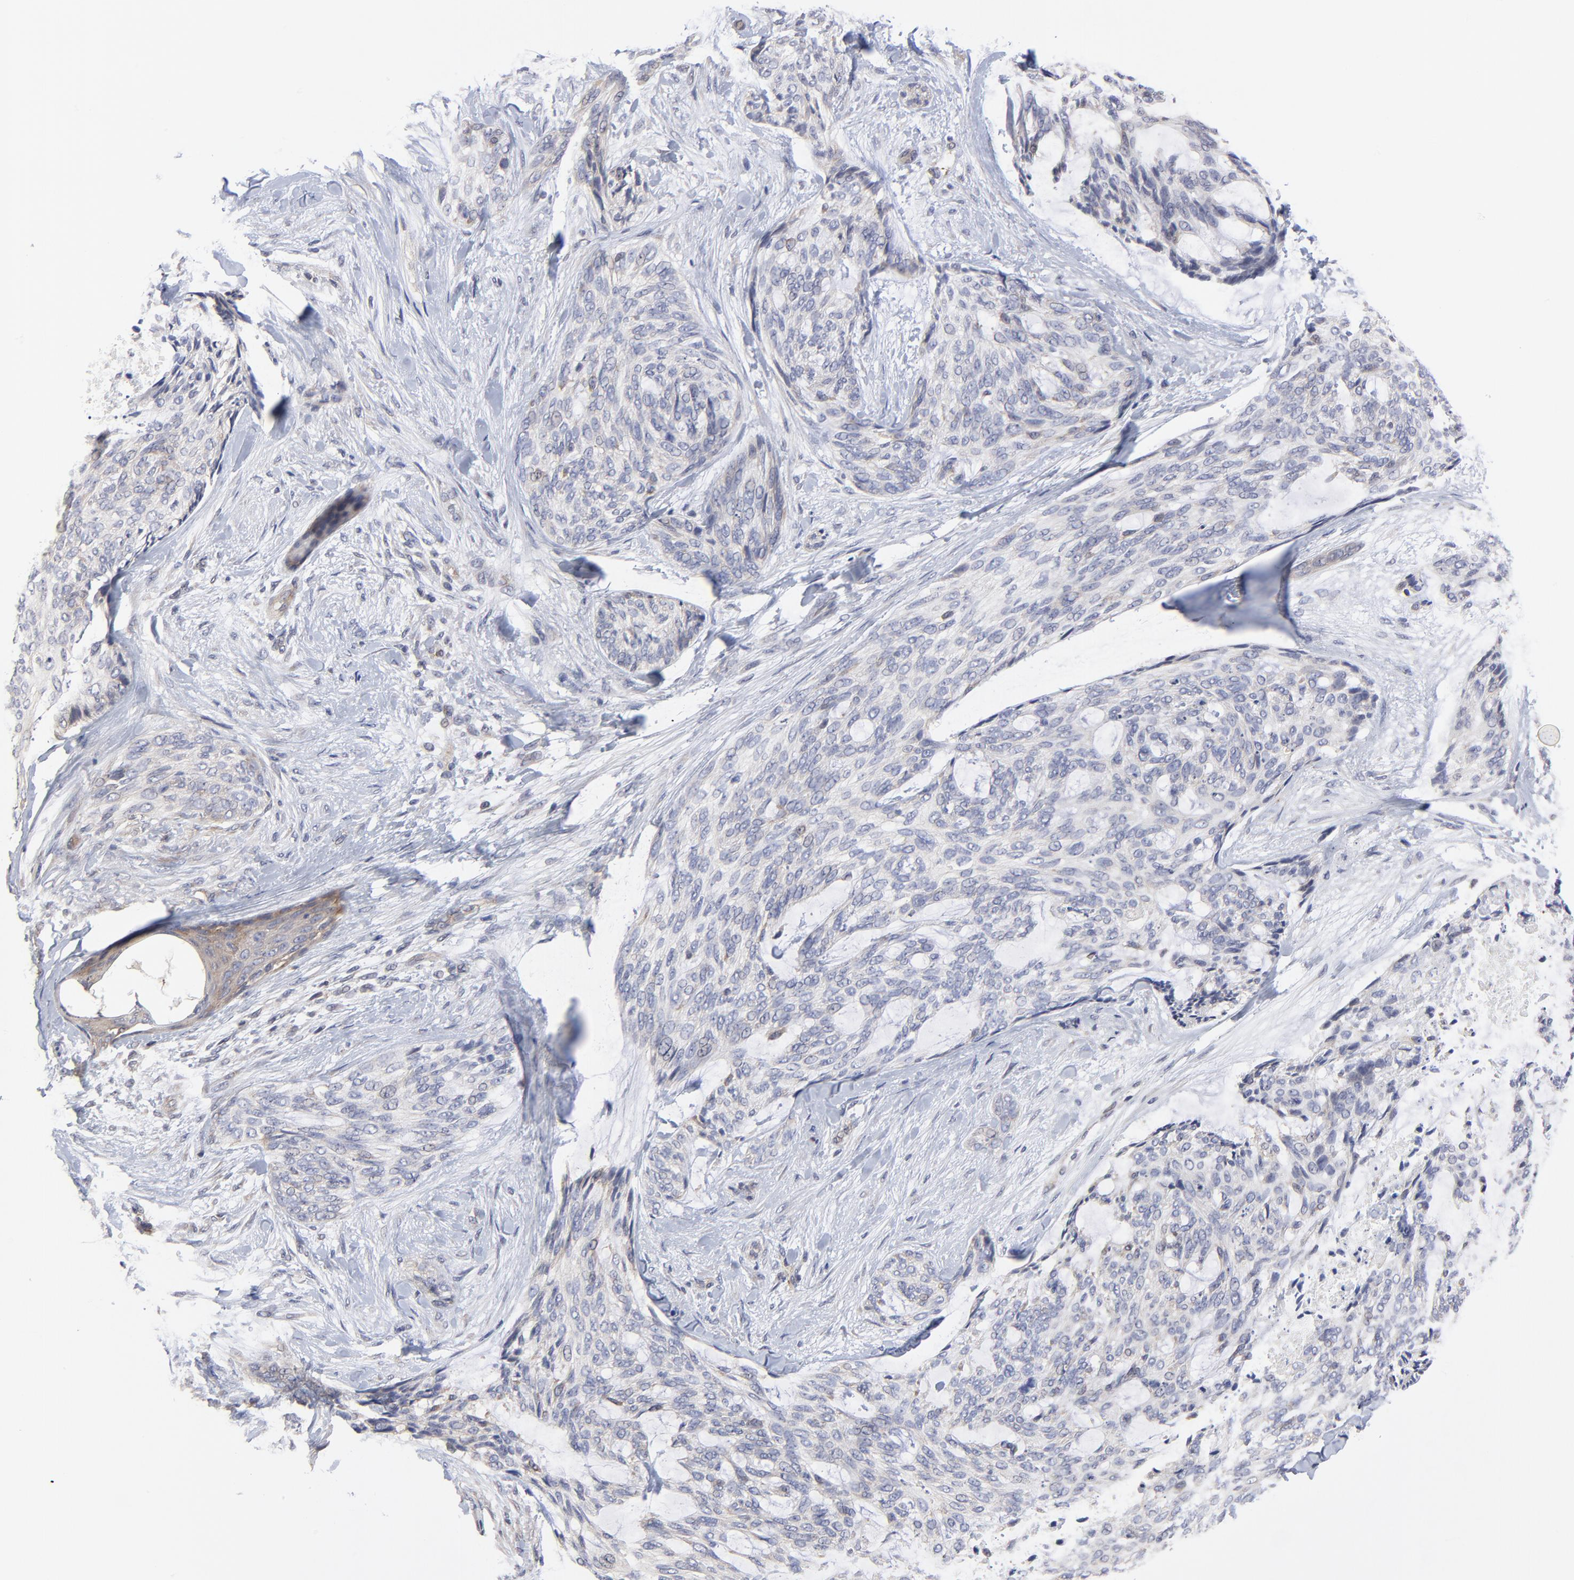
{"staining": {"intensity": "weak", "quantity": "<25%", "location": "cytoplasmic/membranous"}, "tissue": "skin cancer", "cell_type": "Tumor cells", "image_type": "cancer", "snomed": [{"axis": "morphology", "description": "Normal tissue, NOS"}, {"axis": "morphology", "description": "Basal cell carcinoma"}, {"axis": "topography", "description": "Skin"}], "caption": "This is an immunohistochemistry image of human basal cell carcinoma (skin). There is no positivity in tumor cells.", "gene": "ZNF157", "patient": {"sex": "female", "age": 71}}